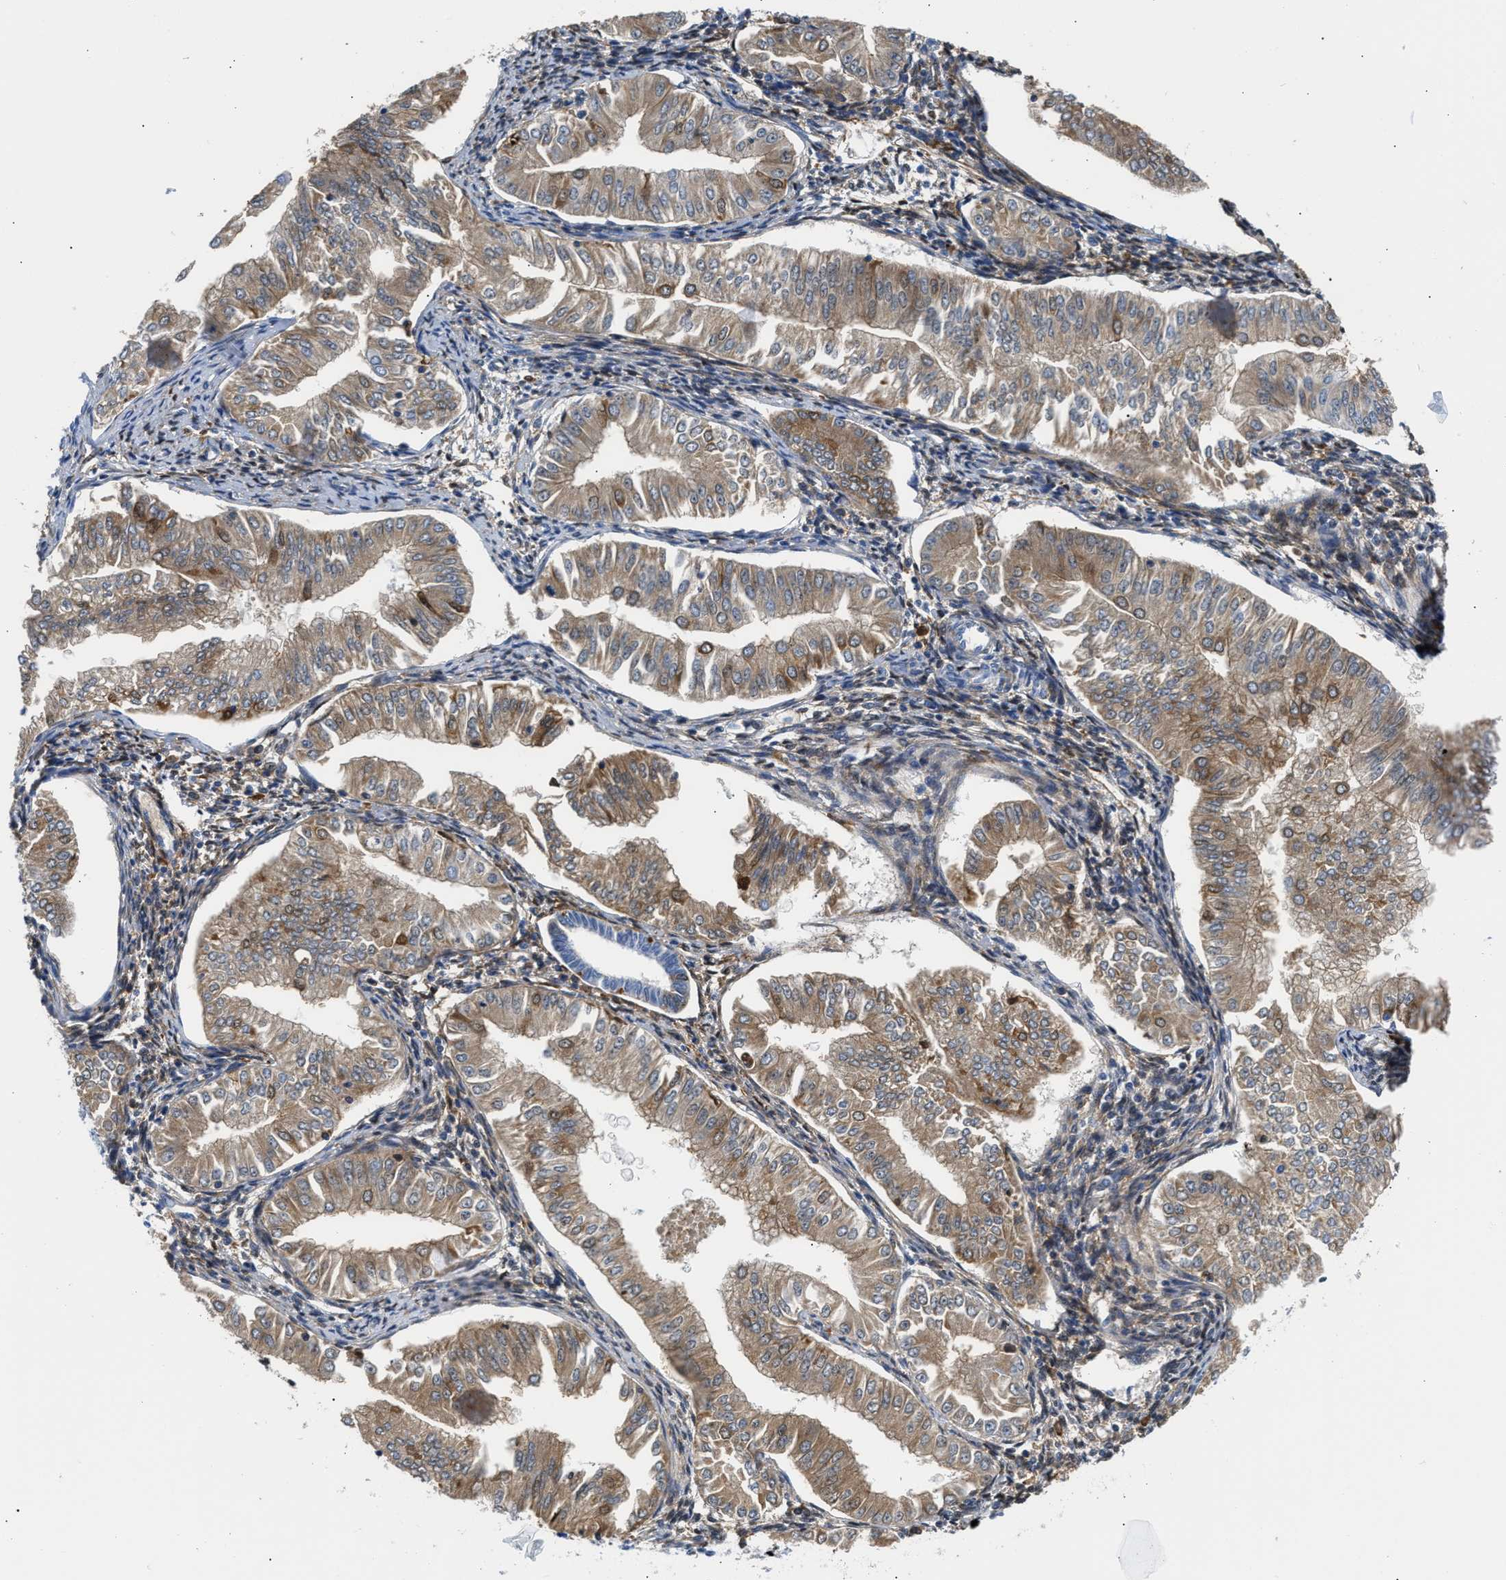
{"staining": {"intensity": "moderate", "quantity": ">75%", "location": "cytoplasmic/membranous"}, "tissue": "endometrial cancer", "cell_type": "Tumor cells", "image_type": "cancer", "snomed": [{"axis": "morphology", "description": "Normal tissue, NOS"}, {"axis": "morphology", "description": "Adenocarcinoma, NOS"}, {"axis": "topography", "description": "Endometrium"}], "caption": "A brown stain labels moderate cytoplasmic/membranous expression of a protein in human adenocarcinoma (endometrial) tumor cells.", "gene": "GC", "patient": {"sex": "female", "age": 53}}